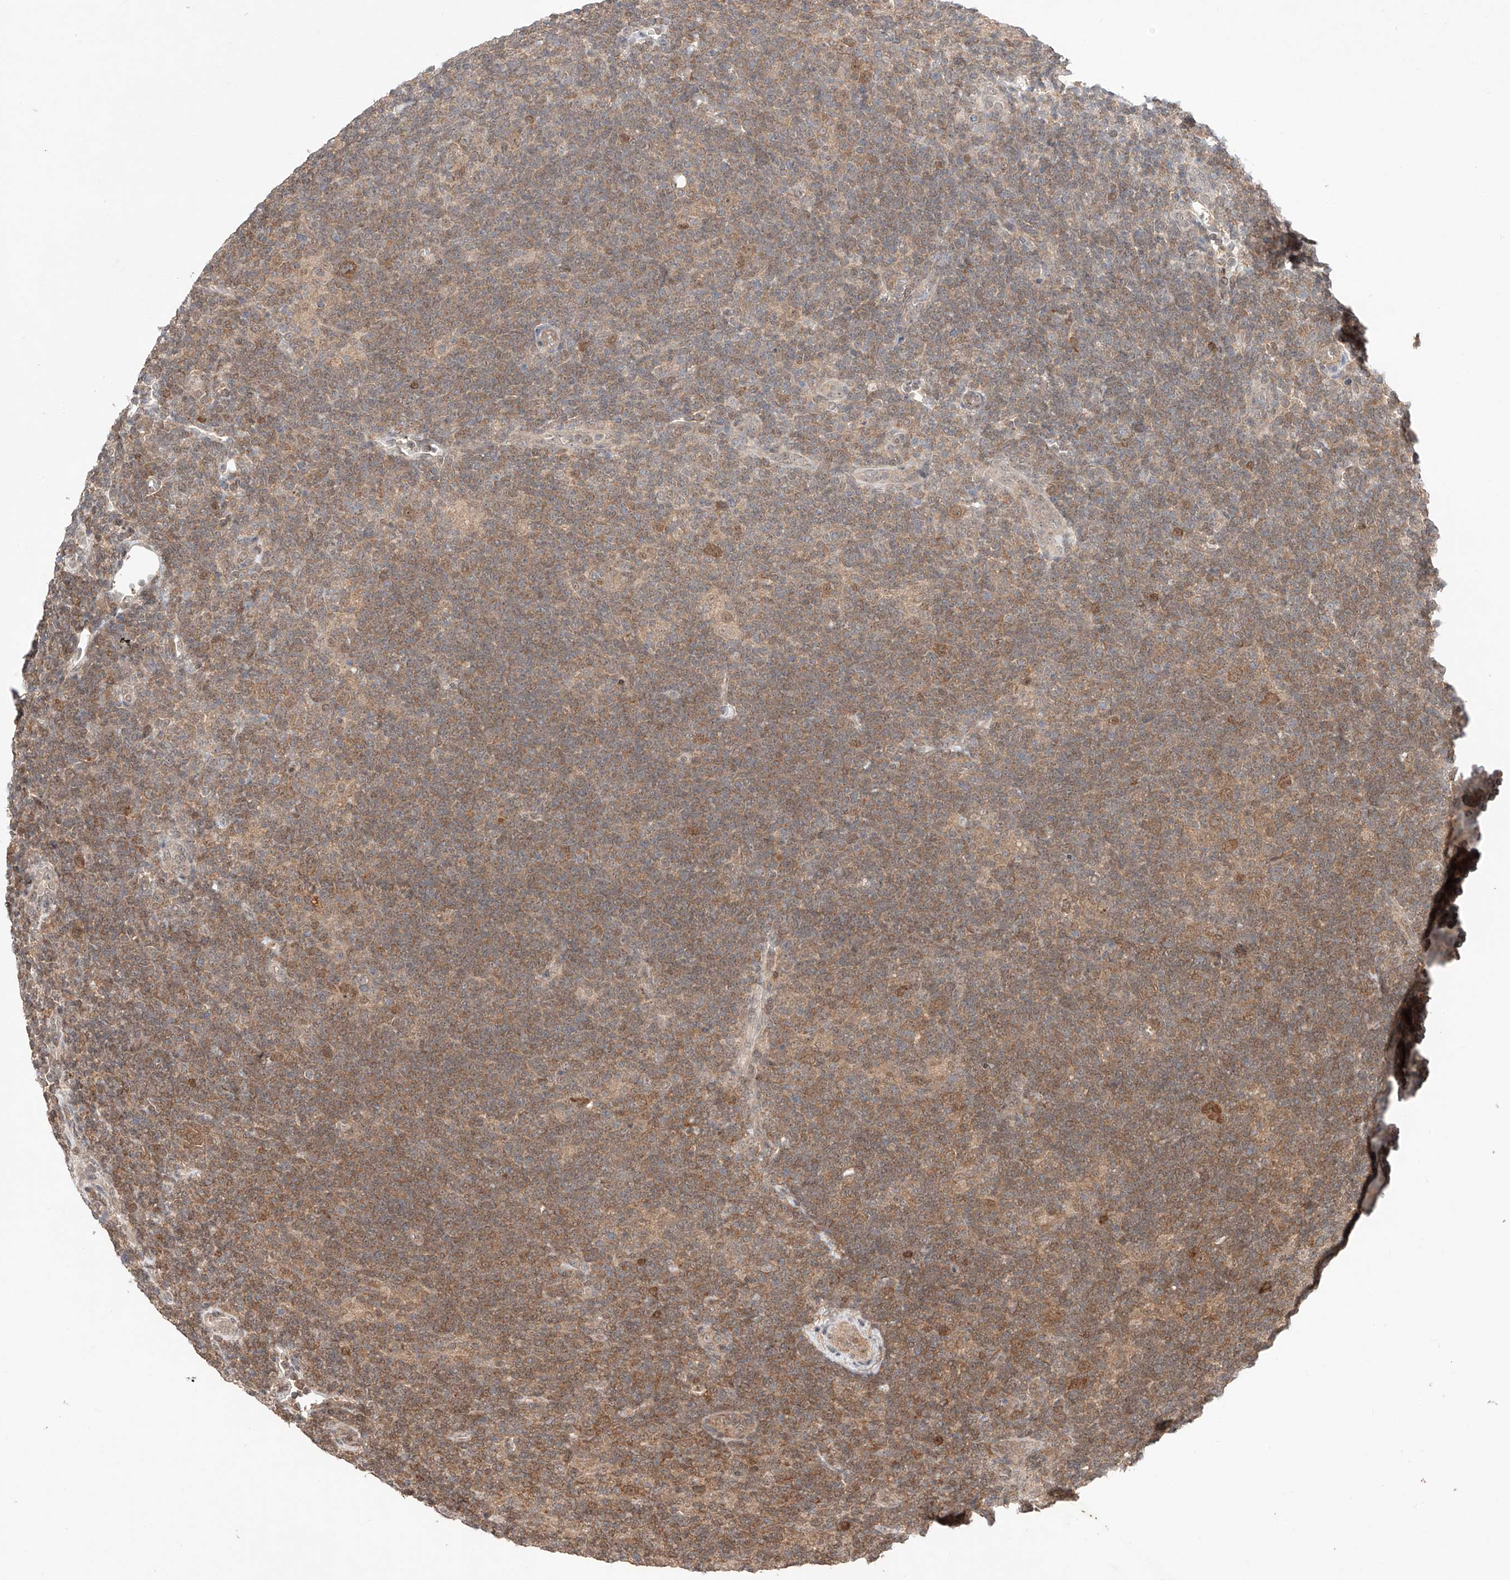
{"staining": {"intensity": "moderate", "quantity": "25%-75%", "location": "cytoplasmic/membranous"}, "tissue": "lymphoma", "cell_type": "Tumor cells", "image_type": "cancer", "snomed": [{"axis": "morphology", "description": "Hodgkin's disease, NOS"}, {"axis": "topography", "description": "Lymph node"}], "caption": "This photomicrograph displays IHC staining of human lymphoma, with medium moderate cytoplasmic/membranous expression in approximately 25%-75% of tumor cells.", "gene": "TSR2", "patient": {"sex": "female", "age": 57}}